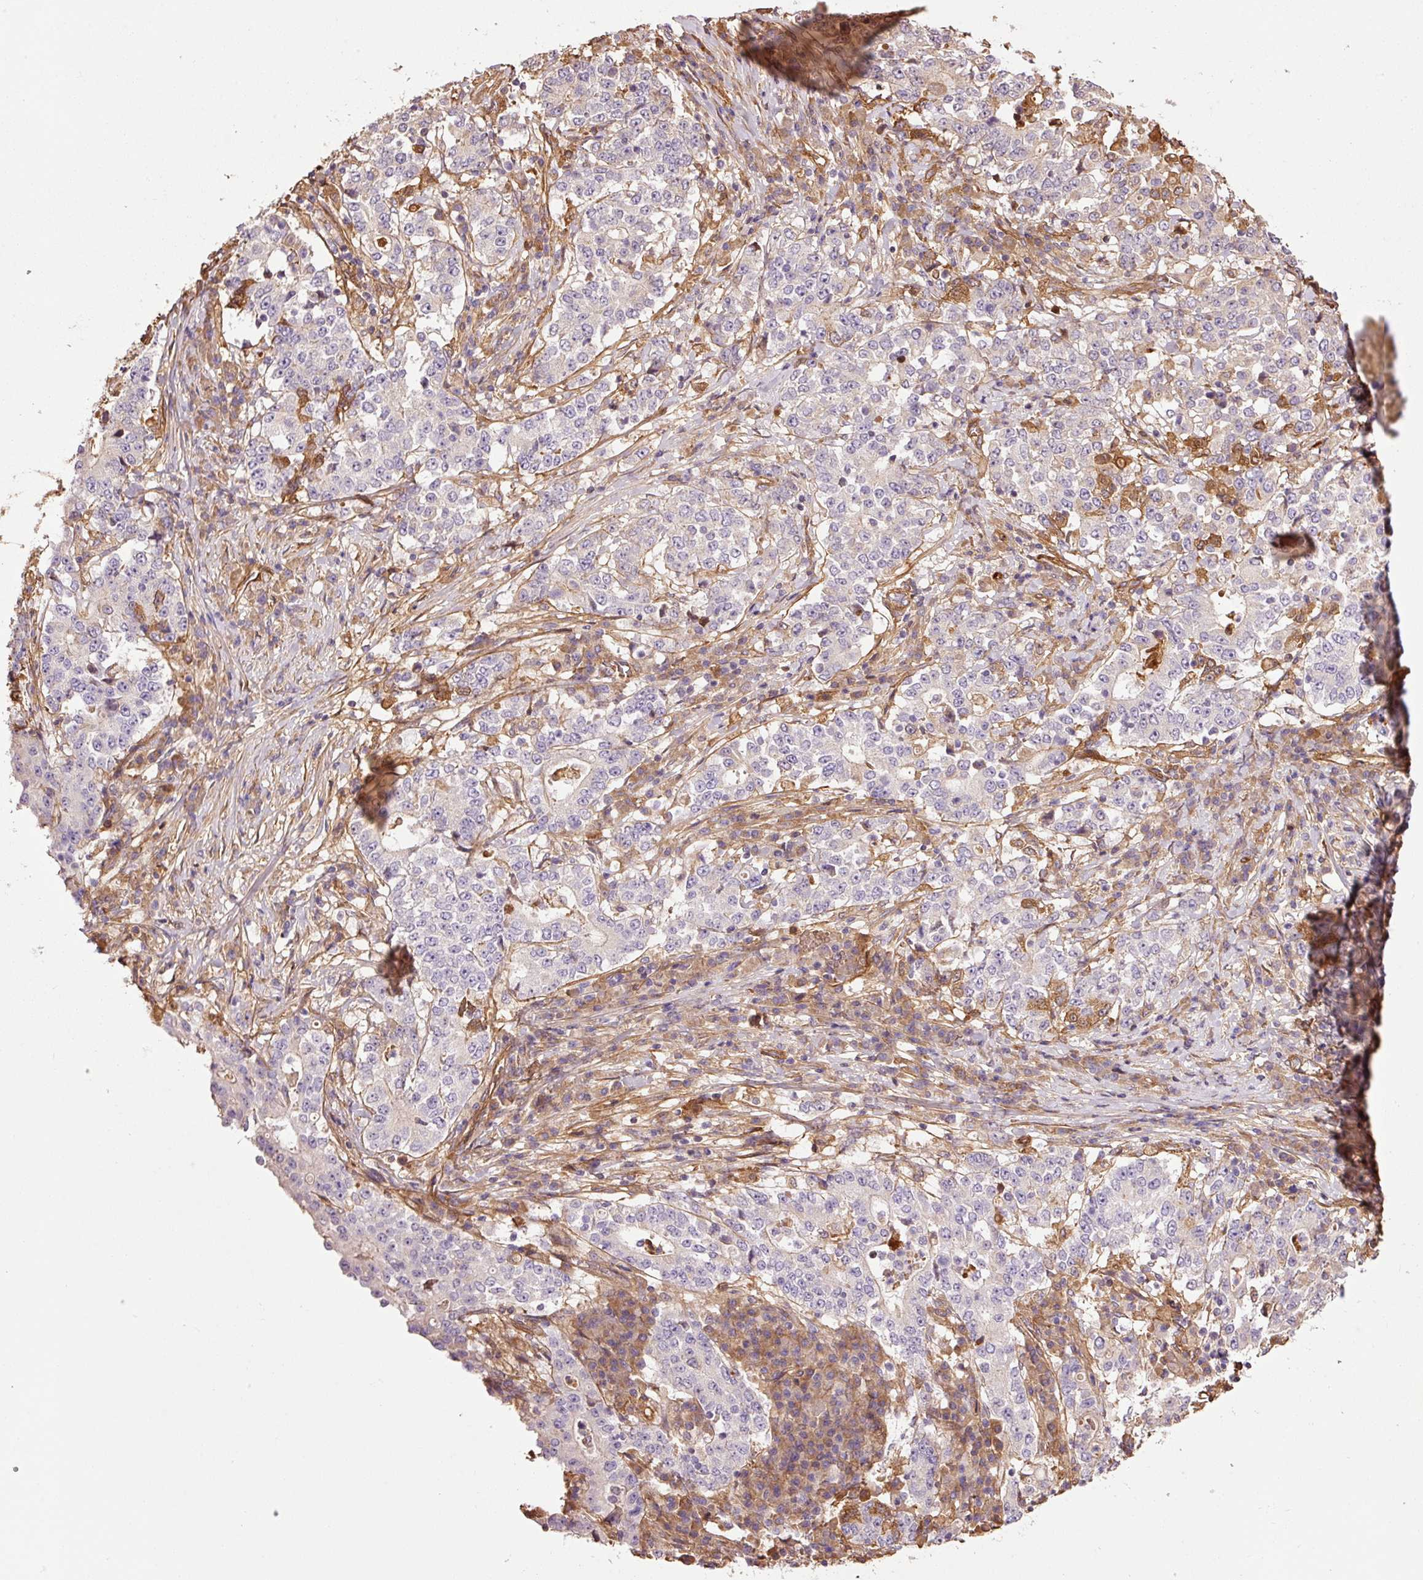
{"staining": {"intensity": "negative", "quantity": "none", "location": "none"}, "tissue": "stomach cancer", "cell_type": "Tumor cells", "image_type": "cancer", "snomed": [{"axis": "morphology", "description": "Adenocarcinoma, NOS"}, {"axis": "topography", "description": "Stomach"}], "caption": "Protein analysis of stomach cancer (adenocarcinoma) demonstrates no significant staining in tumor cells.", "gene": "NID2", "patient": {"sex": "male", "age": 59}}